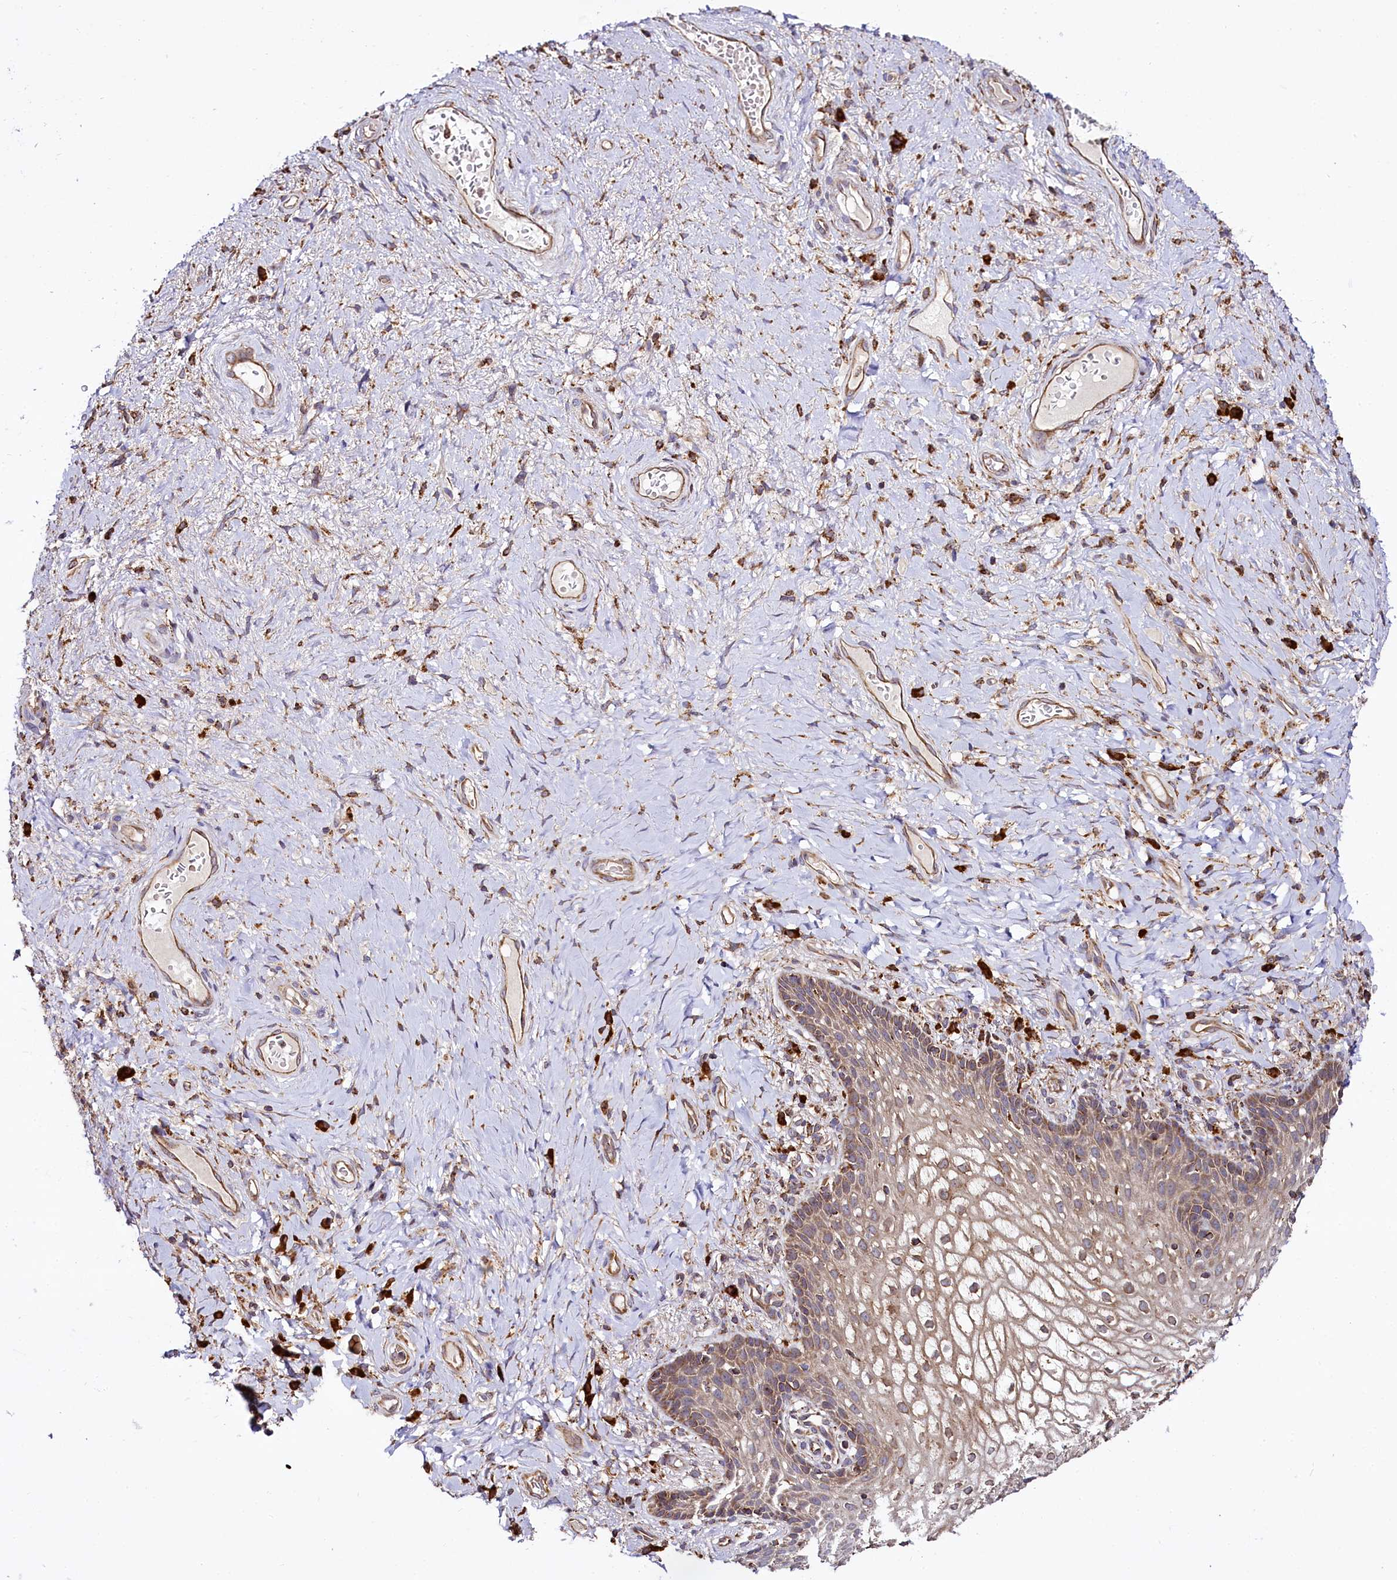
{"staining": {"intensity": "moderate", "quantity": ">75%", "location": "cytoplasmic/membranous"}, "tissue": "vagina", "cell_type": "Squamous epithelial cells", "image_type": "normal", "snomed": [{"axis": "morphology", "description": "Normal tissue, NOS"}, {"axis": "topography", "description": "Vagina"}], "caption": "Squamous epithelial cells demonstrate moderate cytoplasmic/membranous expression in approximately >75% of cells in normal vagina. (IHC, brightfield microscopy, high magnification).", "gene": "UFM1", "patient": {"sex": "female", "age": 60}}